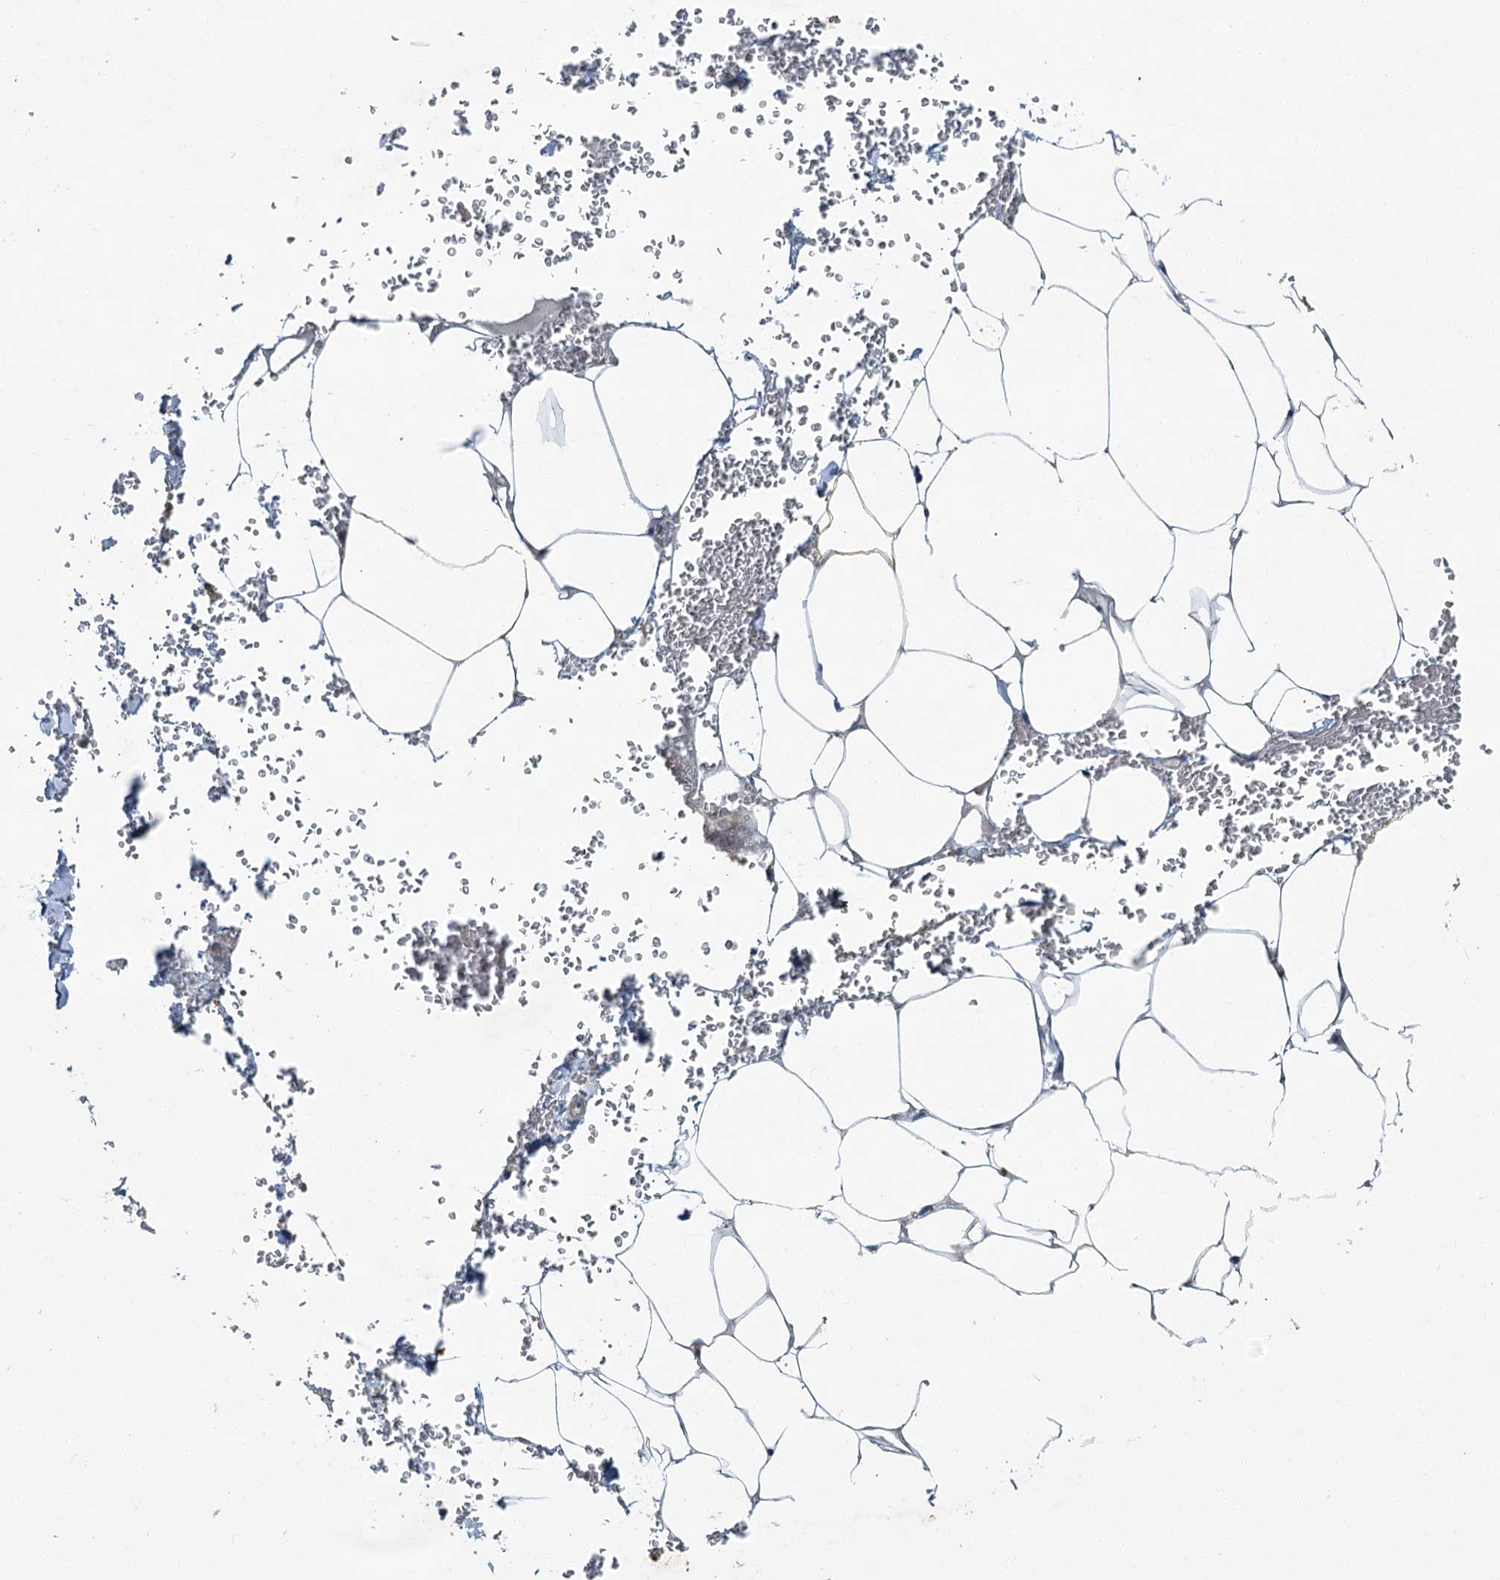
{"staining": {"intensity": "weak", "quantity": "<25%", "location": "cytoplasmic/membranous"}, "tissue": "adipose tissue", "cell_type": "Adipocytes", "image_type": "normal", "snomed": [{"axis": "morphology", "description": "Normal tissue, NOS"}, {"axis": "topography", "description": "Gallbladder"}, {"axis": "topography", "description": "Peripheral nerve tissue"}], "caption": "The histopathology image reveals no significant positivity in adipocytes of adipose tissue. (Stains: DAB (3,3'-diaminobenzidine) IHC with hematoxylin counter stain, Microscopy: brightfield microscopy at high magnification).", "gene": "AXL", "patient": {"sex": "male", "age": 38}}